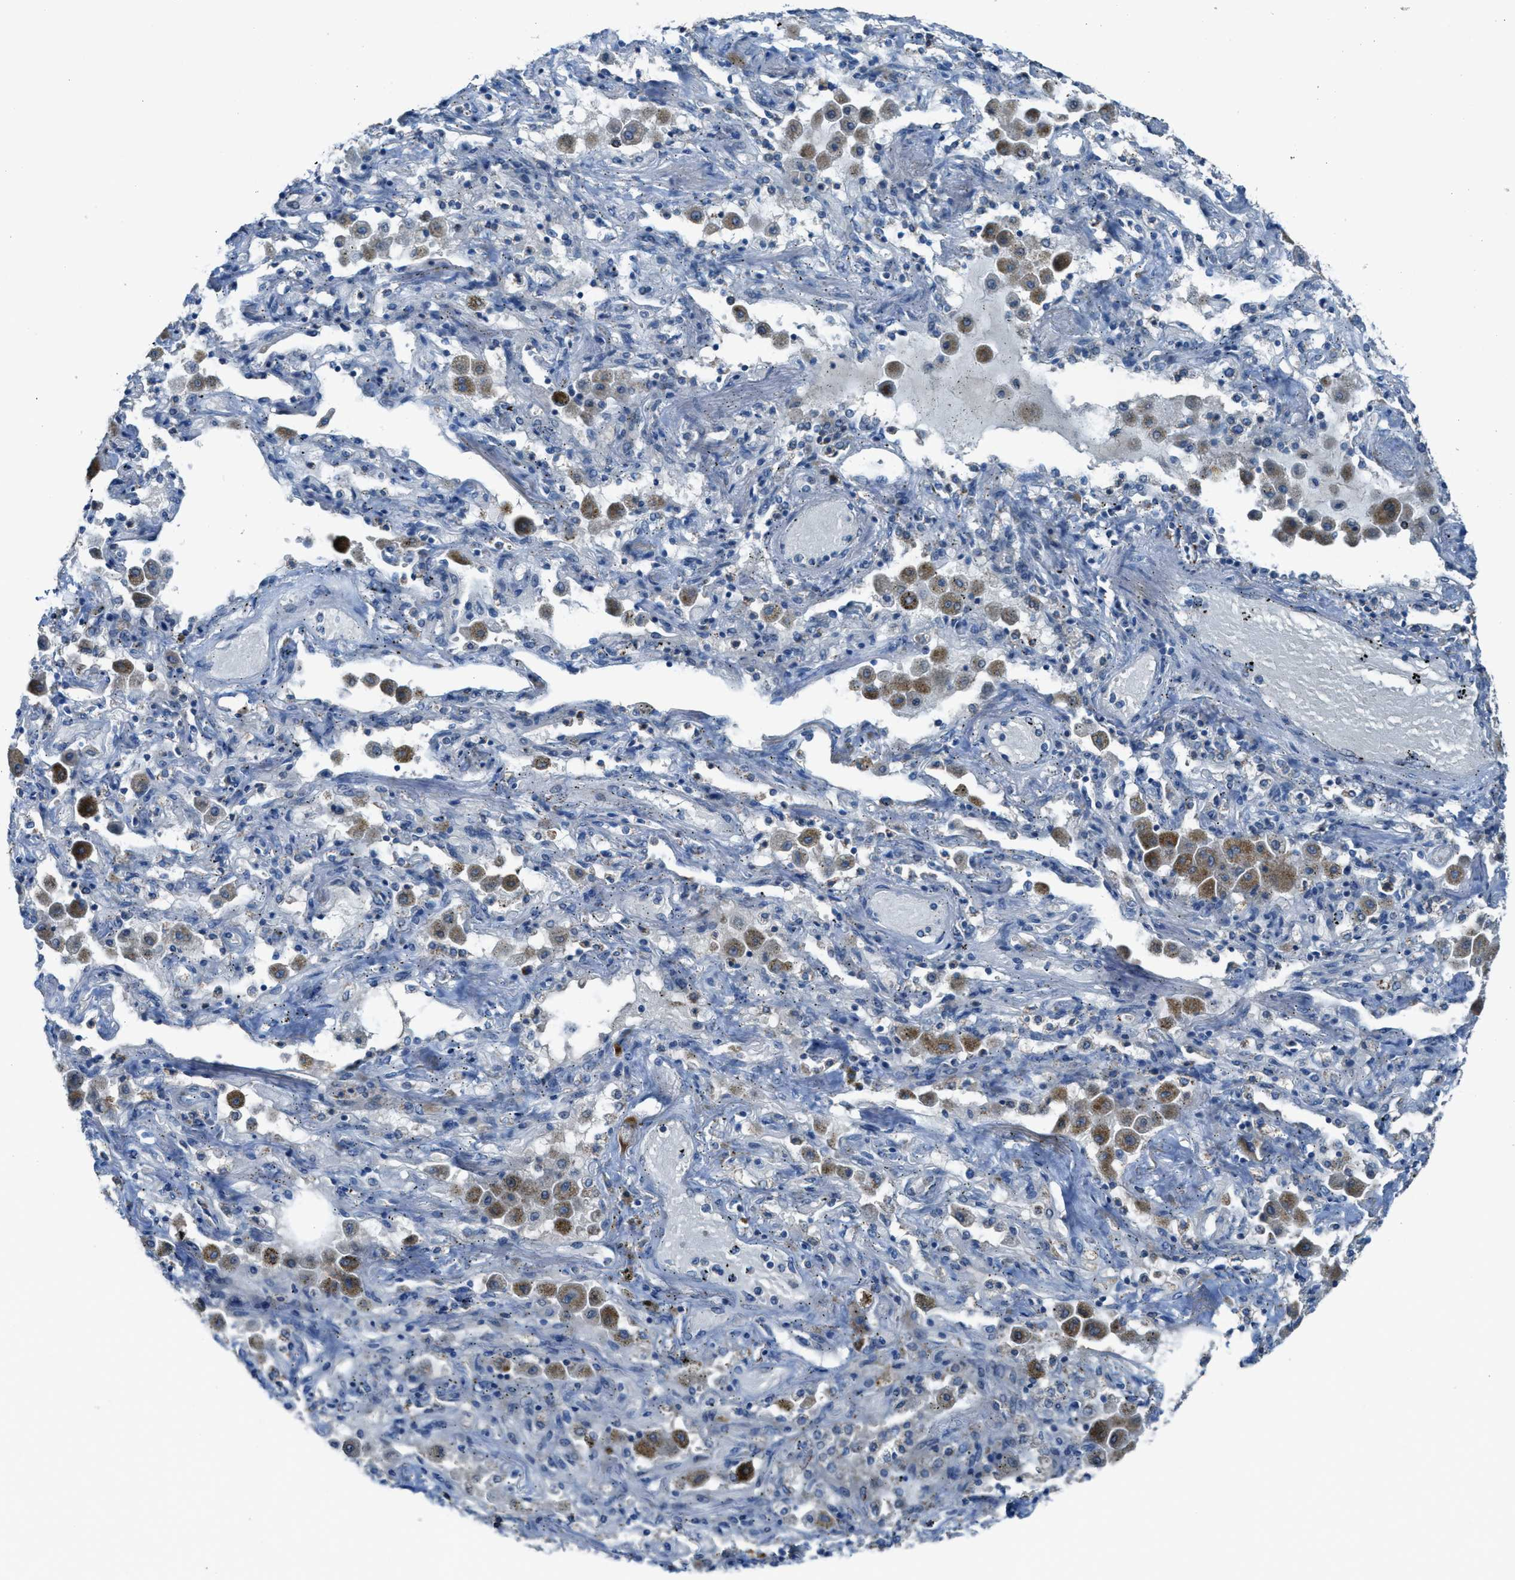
{"staining": {"intensity": "negative", "quantity": "none", "location": "none"}, "tissue": "lung cancer", "cell_type": "Tumor cells", "image_type": "cancer", "snomed": [{"axis": "morphology", "description": "Squamous cell carcinoma, NOS"}, {"axis": "topography", "description": "Lung"}], "caption": "There is no significant staining in tumor cells of lung squamous cell carcinoma.", "gene": "CDON", "patient": {"sex": "female", "age": 47}}